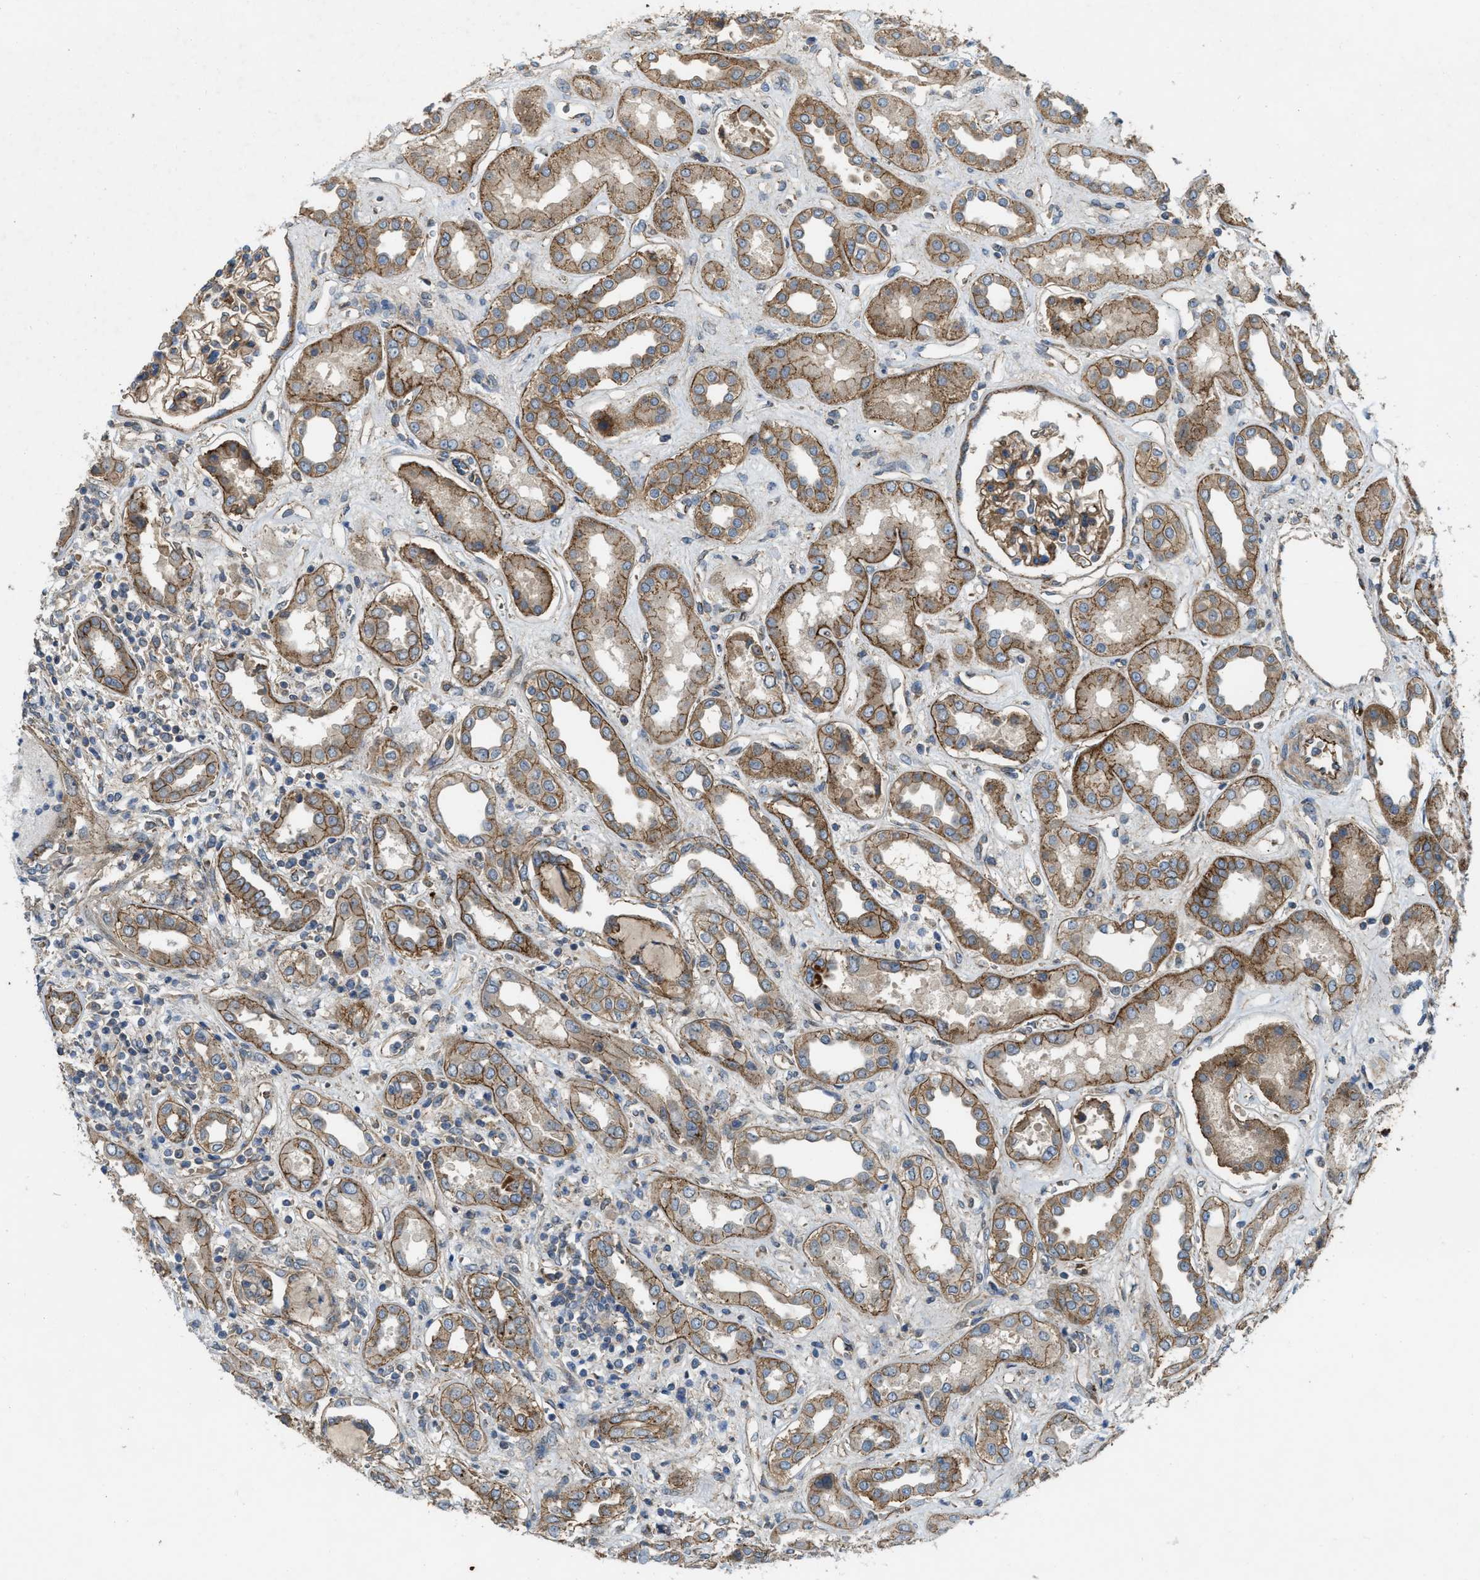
{"staining": {"intensity": "strong", "quantity": ">75%", "location": "cytoplasmic/membranous"}, "tissue": "kidney", "cell_type": "Cells in glomeruli", "image_type": "normal", "snomed": [{"axis": "morphology", "description": "Normal tissue, NOS"}, {"axis": "topography", "description": "Kidney"}], "caption": "Protein analysis of normal kidney reveals strong cytoplasmic/membranous staining in about >75% of cells in glomeruli.", "gene": "ERC1", "patient": {"sex": "male", "age": 59}}